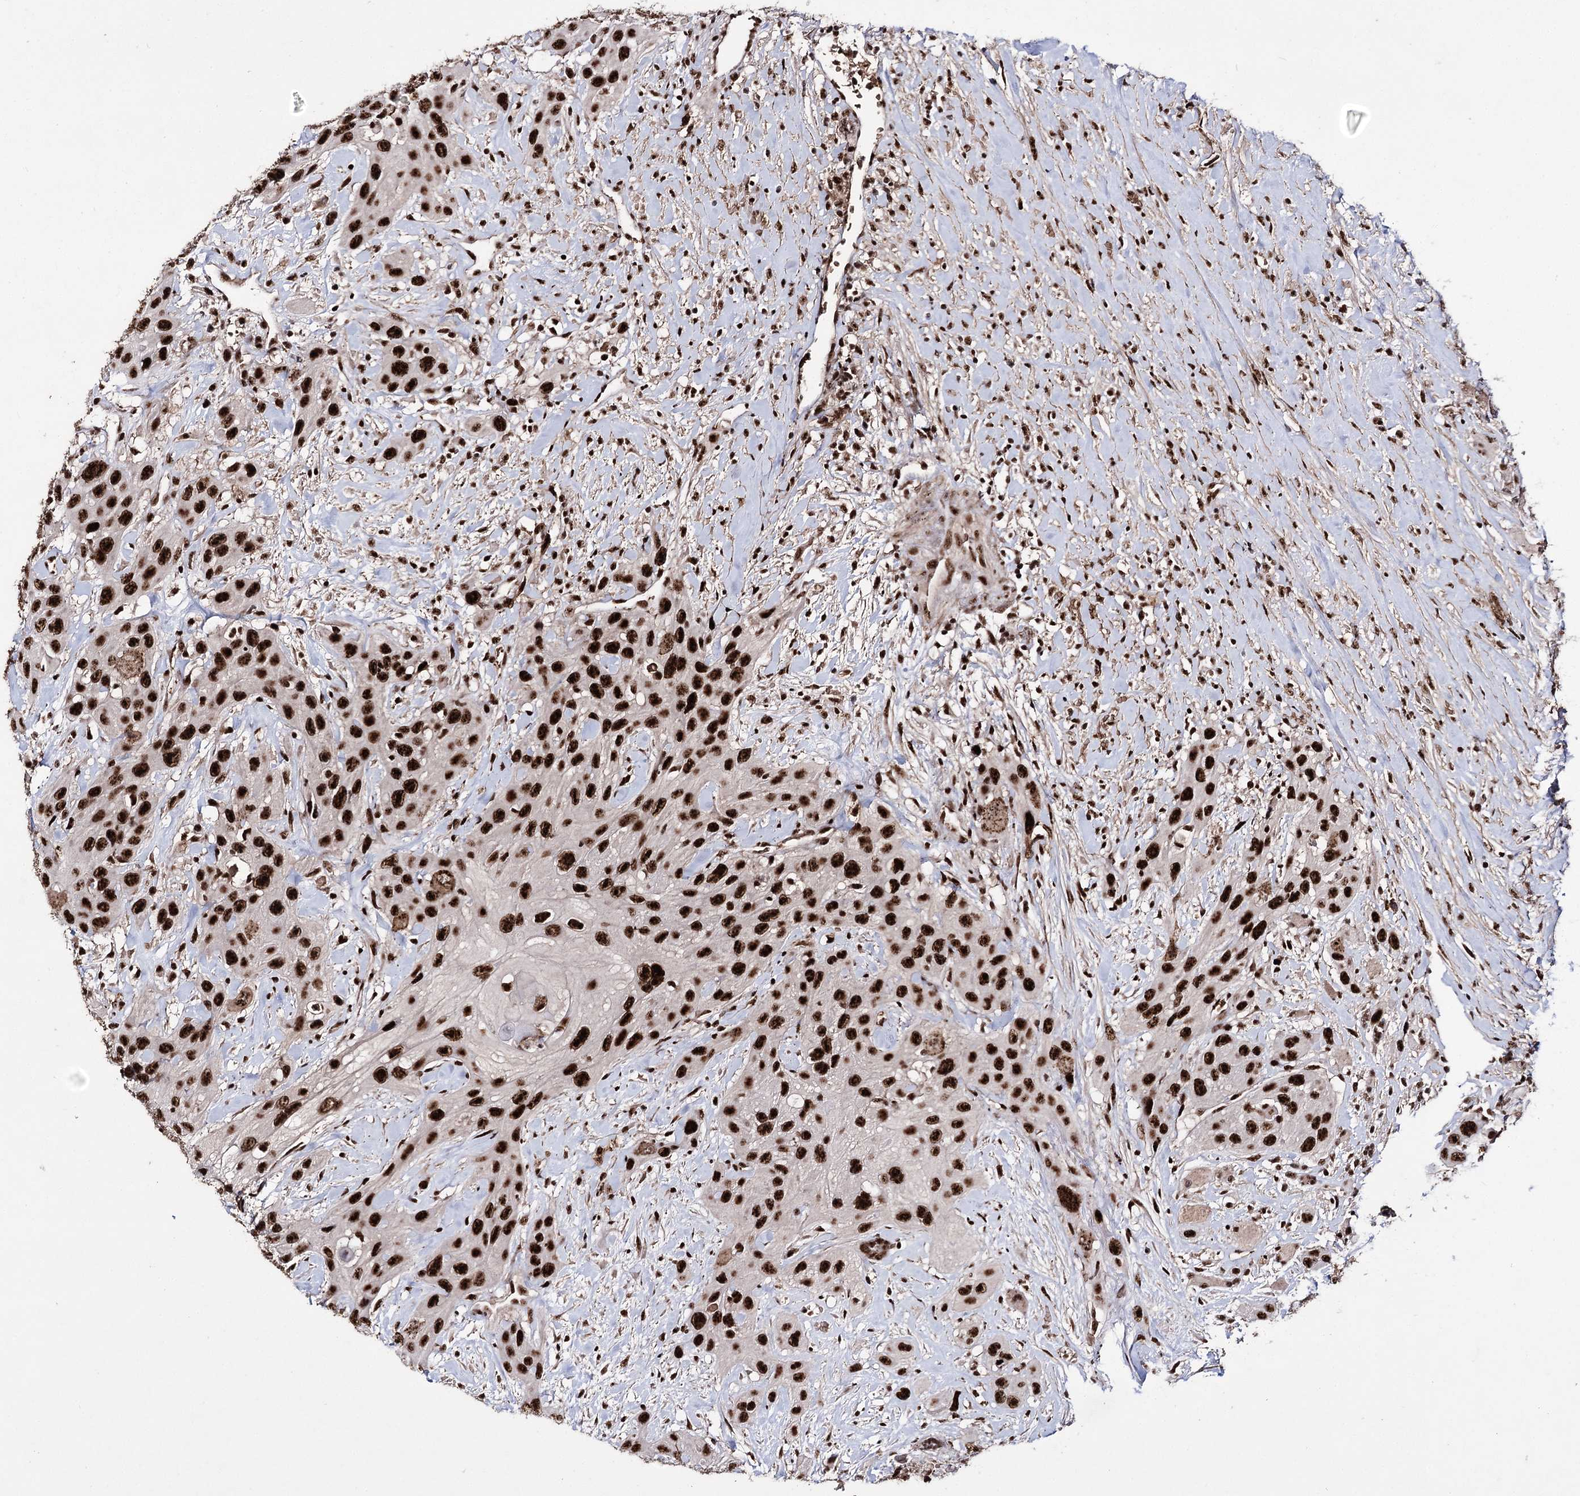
{"staining": {"intensity": "strong", "quantity": ">75%", "location": "nuclear"}, "tissue": "head and neck cancer", "cell_type": "Tumor cells", "image_type": "cancer", "snomed": [{"axis": "morphology", "description": "Squamous cell carcinoma, NOS"}, {"axis": "topography", "description": "Head-Neck"}], "caption": "A high amount of strong nuclear staining is identified in approximately >75% of tumor cells in head and neck cancer tissue. The protein of interest is stained brown, and the nuclei are stained in blue (DAB IHC with brightfield microscopy, high magnification).", "gene": "PRPF40A", "patient": {"sex": "male", "age": 81}}